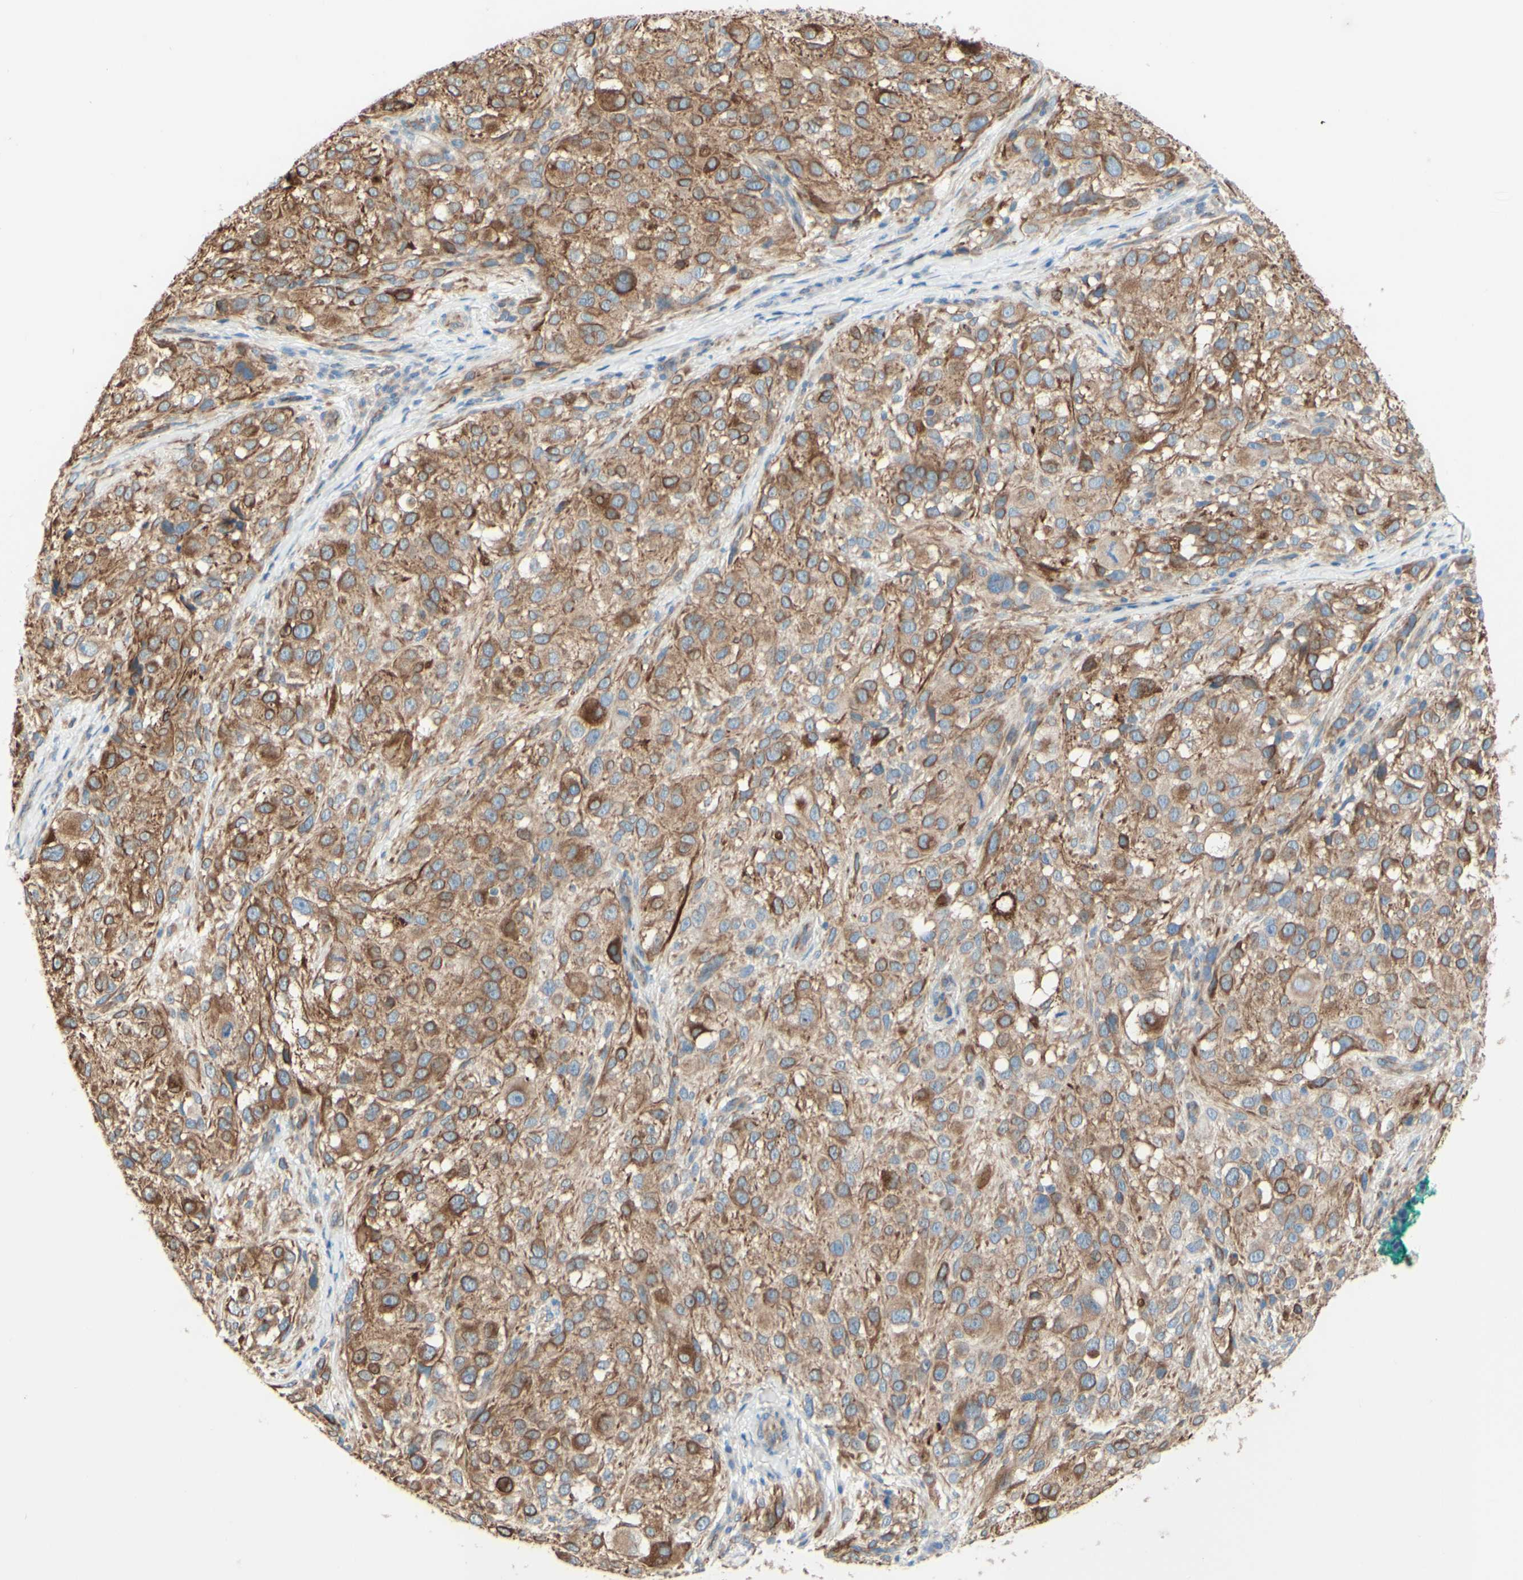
{"staining": {"intensity": "moderate", "quantity": ">75%", "location": "cytoplasmic/membranous"}, "tissue": "melanoma", "cell_type": "Tumor cells", "image_type": "cancer", "snomed": [{"axis": "morphology", "description": "Necrosis, NOS"}, {"axis": "morphology", "description": "Malignant melanoma, NOS"}, {"axis": "topography", "description": "Skin"}], "caption": "Immunohistochemistry (IHC) photomicrograph of neoplastic tissue: melanoma stained using immunohistochemistry (IHC) displays medium levels of moderate protein expression localized specifically in the cytoplasmic/membranous of tumor cells, appearing as a cytoplasmic/membranous brown color.", "gene": "ENDOD1", "patient": {"sex": "female", "age": 87}}